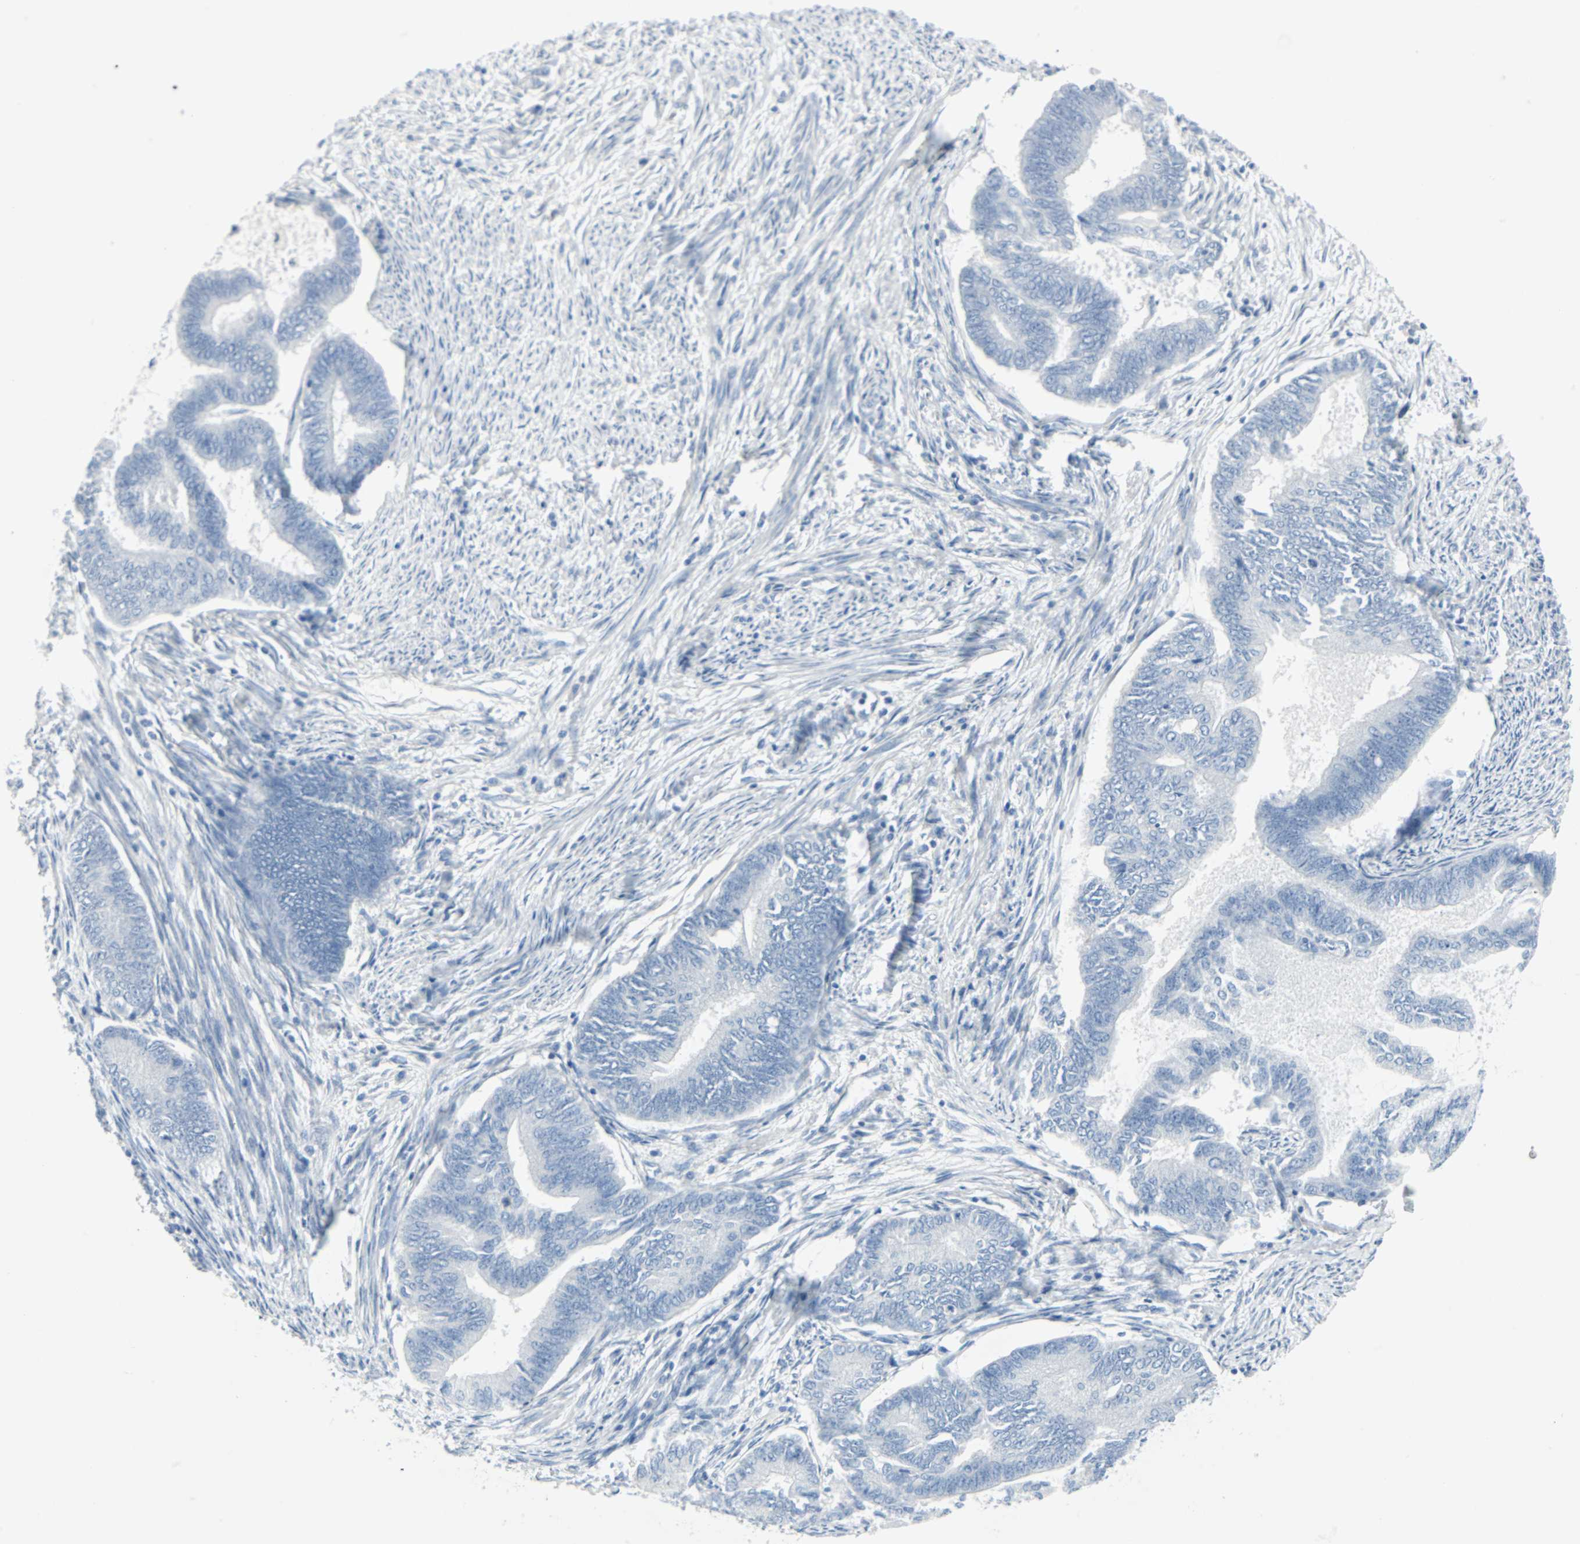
{"staining": {"intensity": "negative", "quantity": "none", "location": "none"}, "tissue": "endometrial cancer", "cell_type": "Tumor cells", "image_type": "cancer", "snomed": [{"axis": "morphology", "description": "Adenocarcinoma, NOS"}, {"axis": "topography", "description": "Endometrium"}], "caption": "High power microscopy image of an IHC histopathology image of endometrial adenocarcinoma, revealing no significant staining in tumor cells.", "gene": "STX1A", "patient": {"sex": "female", "age": 86}}